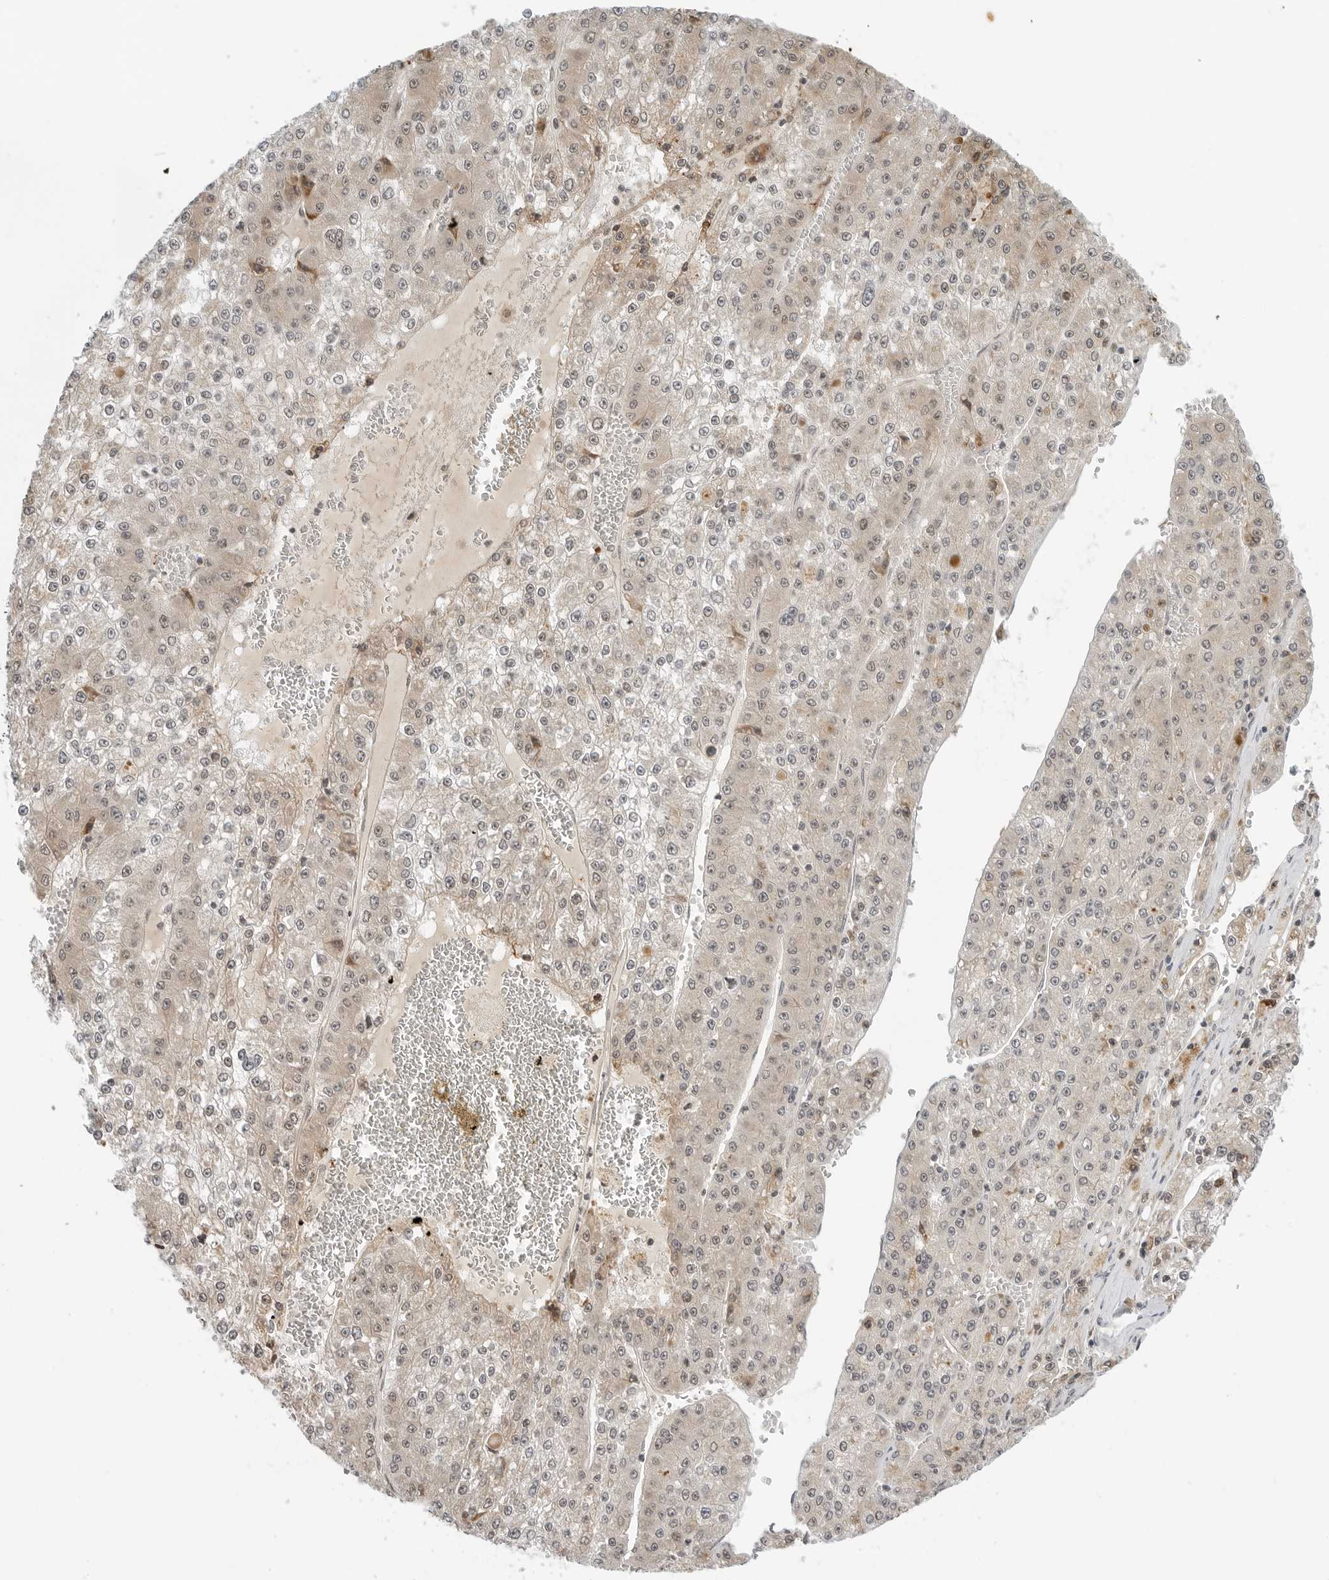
{"staining": {"intensity": "weak", "quantity": "<25%", "location": "cytoplasmic/membranous"}, "tissue": "liver cancer", "cell_type": "Tumor cells", "image_type": "cancer", "snomed": [{"axis": "morphology", "description": "Carcinoma, Hepatocellular, NOS"}, {"axis": "topography", "description": "Liver"}], "caption": "An immunohistochemistry histopathology image of liver cancer is shown. There is no staining in tumor cells of liver cancer.", "gene": "TIPRL", "patient": {"sex": "female", "age": 73}}